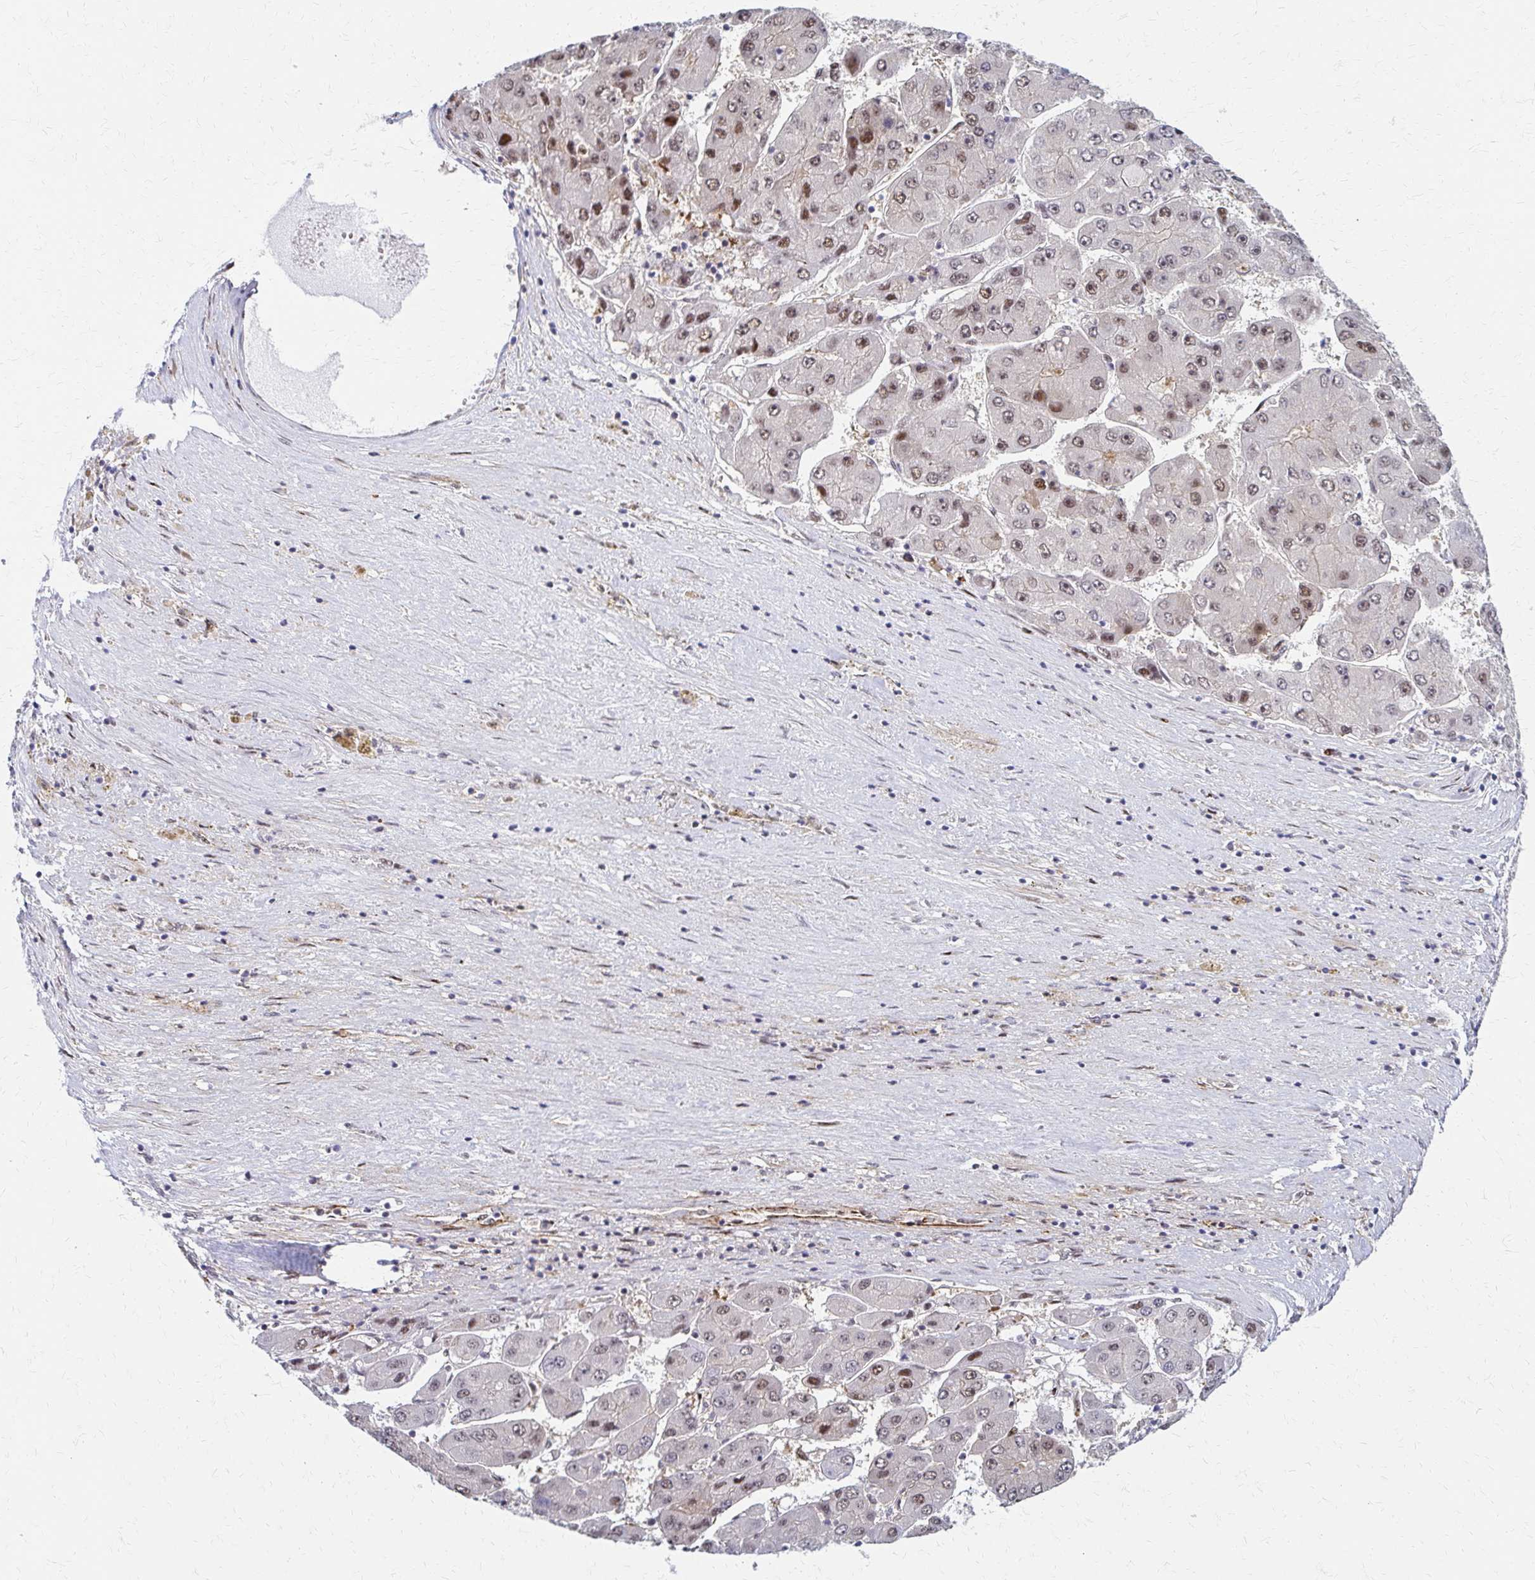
{"staining": {"intensity": "moderate", "quantity": ">75%", "location": "nuclear"}, "tissue": "liver cancer", "cell_type": "Tumor cells", "image_type": "cancer", "snomed": [{"axis": "morphology", "description": "Carcinoma, Hepatocellular, NOS"}, {"axis": "topography", "description": "Liver"}], "caption": "Liver hepatocellular carcinoma was stained to show a protein in brown. There is medium levels of moderate nuclear staining in approximately >75% of tumor cells. Nuclei are stained in blue.", "gene": "PSMD7", "patient": {"sex": "female", "age": 61}}